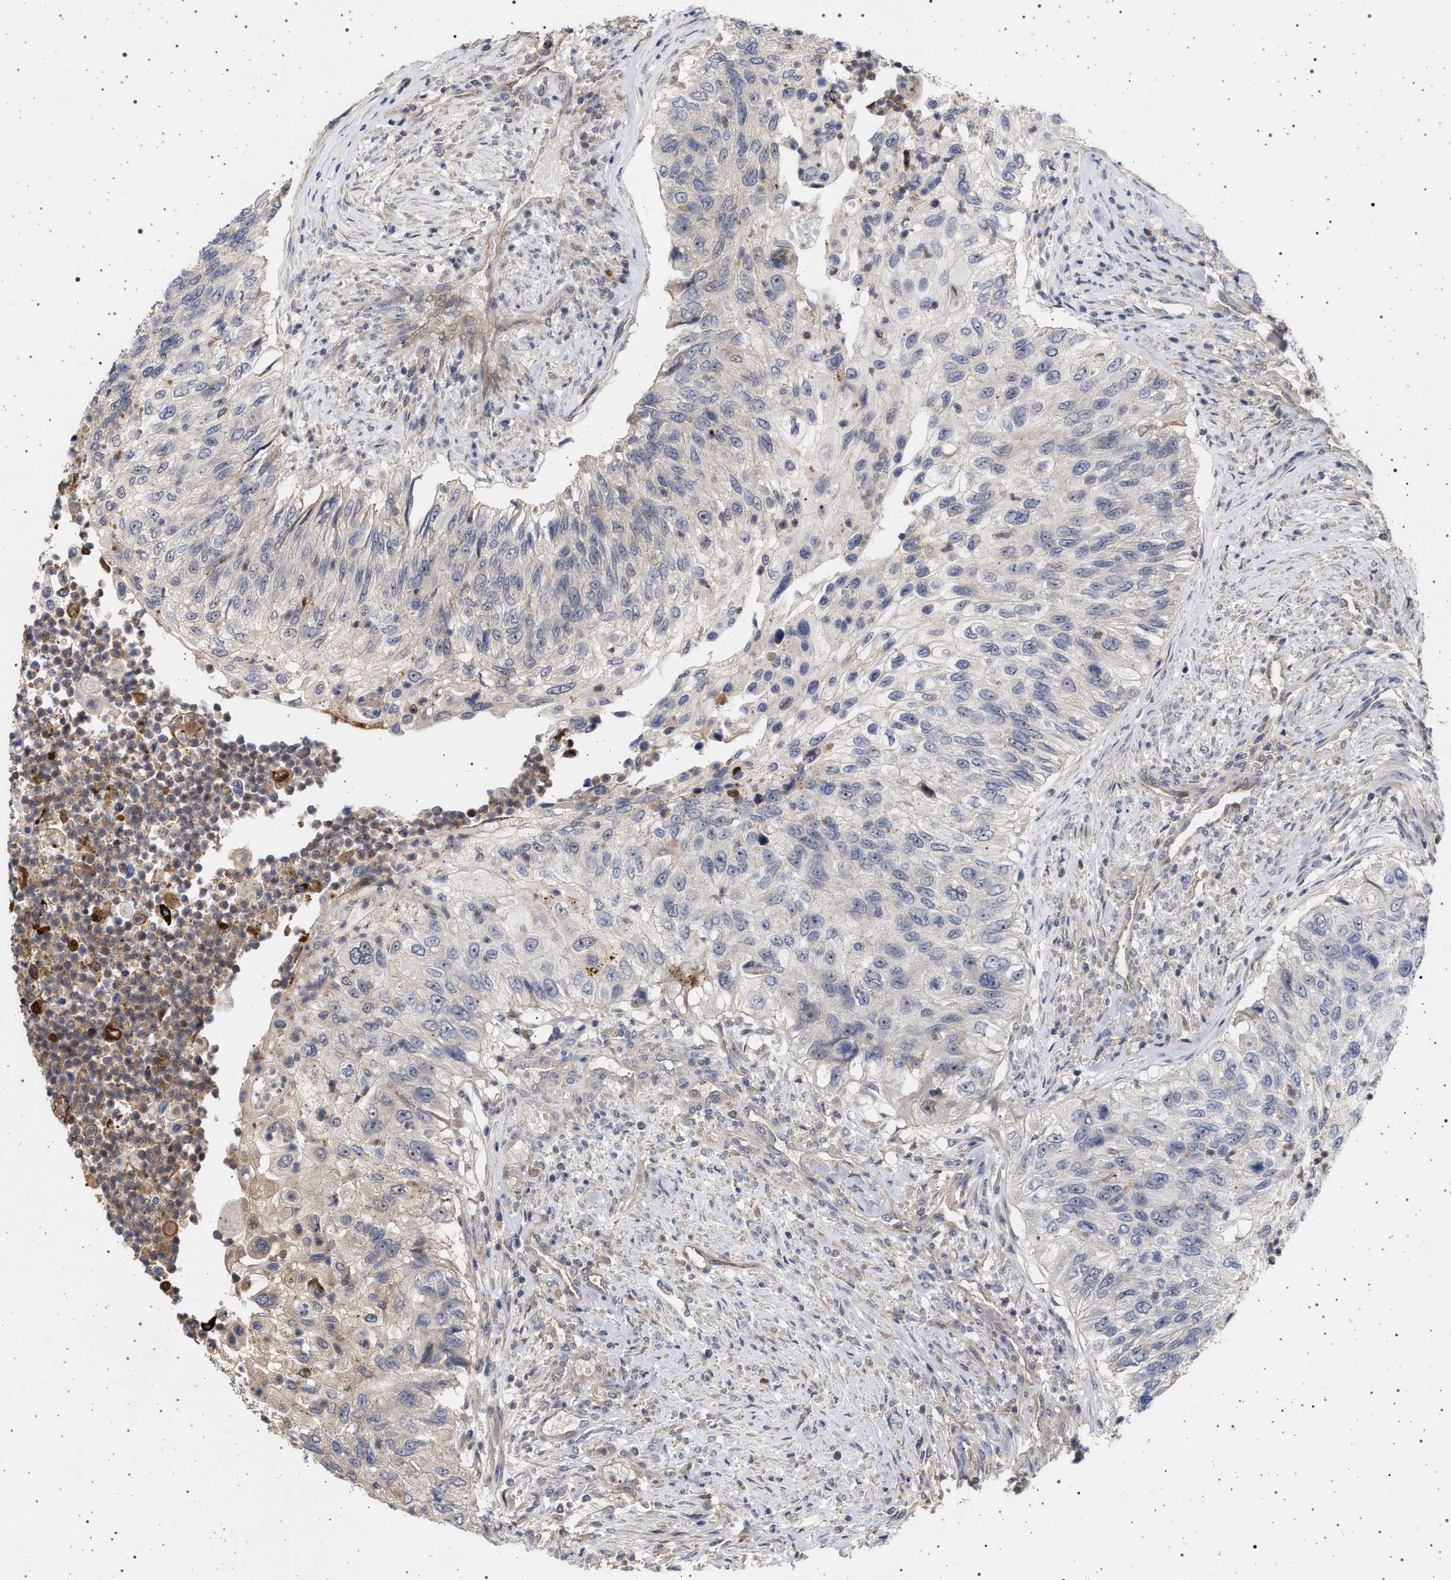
{"staining": {"intensity": "negative", "quantity": "none", "location": "none"}, "tissue": "urothelial cancer", "cell_type": "Tumor cells", "image_type": "cancer", "snomed": [{"axis": "morphology", "description": "Urothelial carcinoma, High grade"}, {"axis": "topography", "description": "Urinary bladder"}], "caption": "Tumor cells show no significant protein staining in high-grade urothelial carcinoma.", "gene": "RBM48", "patient": {"sex": "female", "age": 60}}